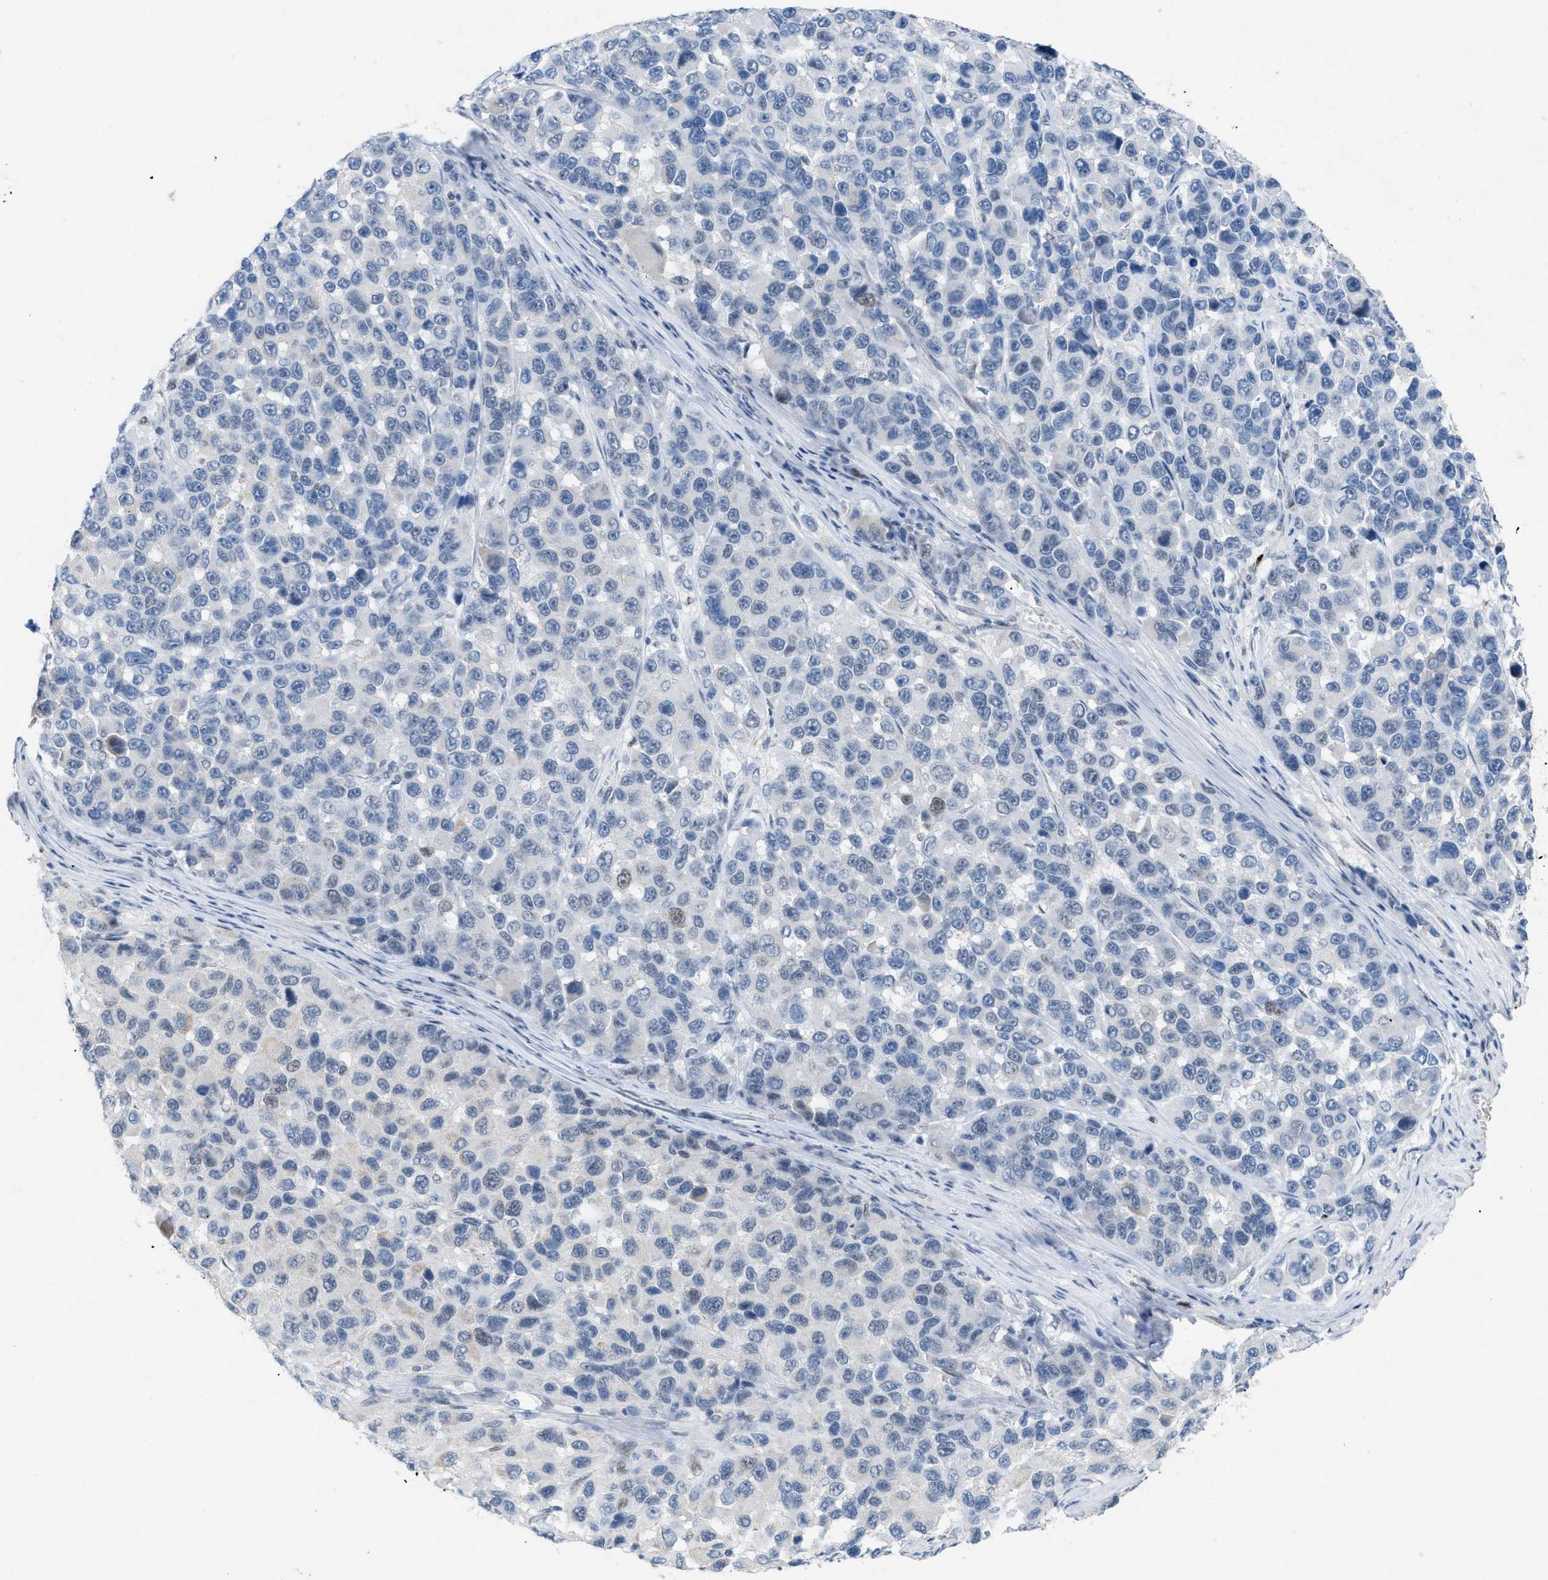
{"staining": {"intensity": "negative", "quantity": "none", "location": "none"}, "tissue": "melanoma", "cell_type": "Tumor cells", "image_type": "cancer", "snomed": [{"axis": "morphology", "description": "Malignant melanoma, NOS"}, {"axis": "topography", "description": "Skin"}], "caption": "An immunohistochemistry (IHC) photomicrograph of malignant melanoma is shown. There is no staining in tumor cells of malignant melanoma.", "gene": "TASOR", "patient": {"sex": "male", "age": 53}}